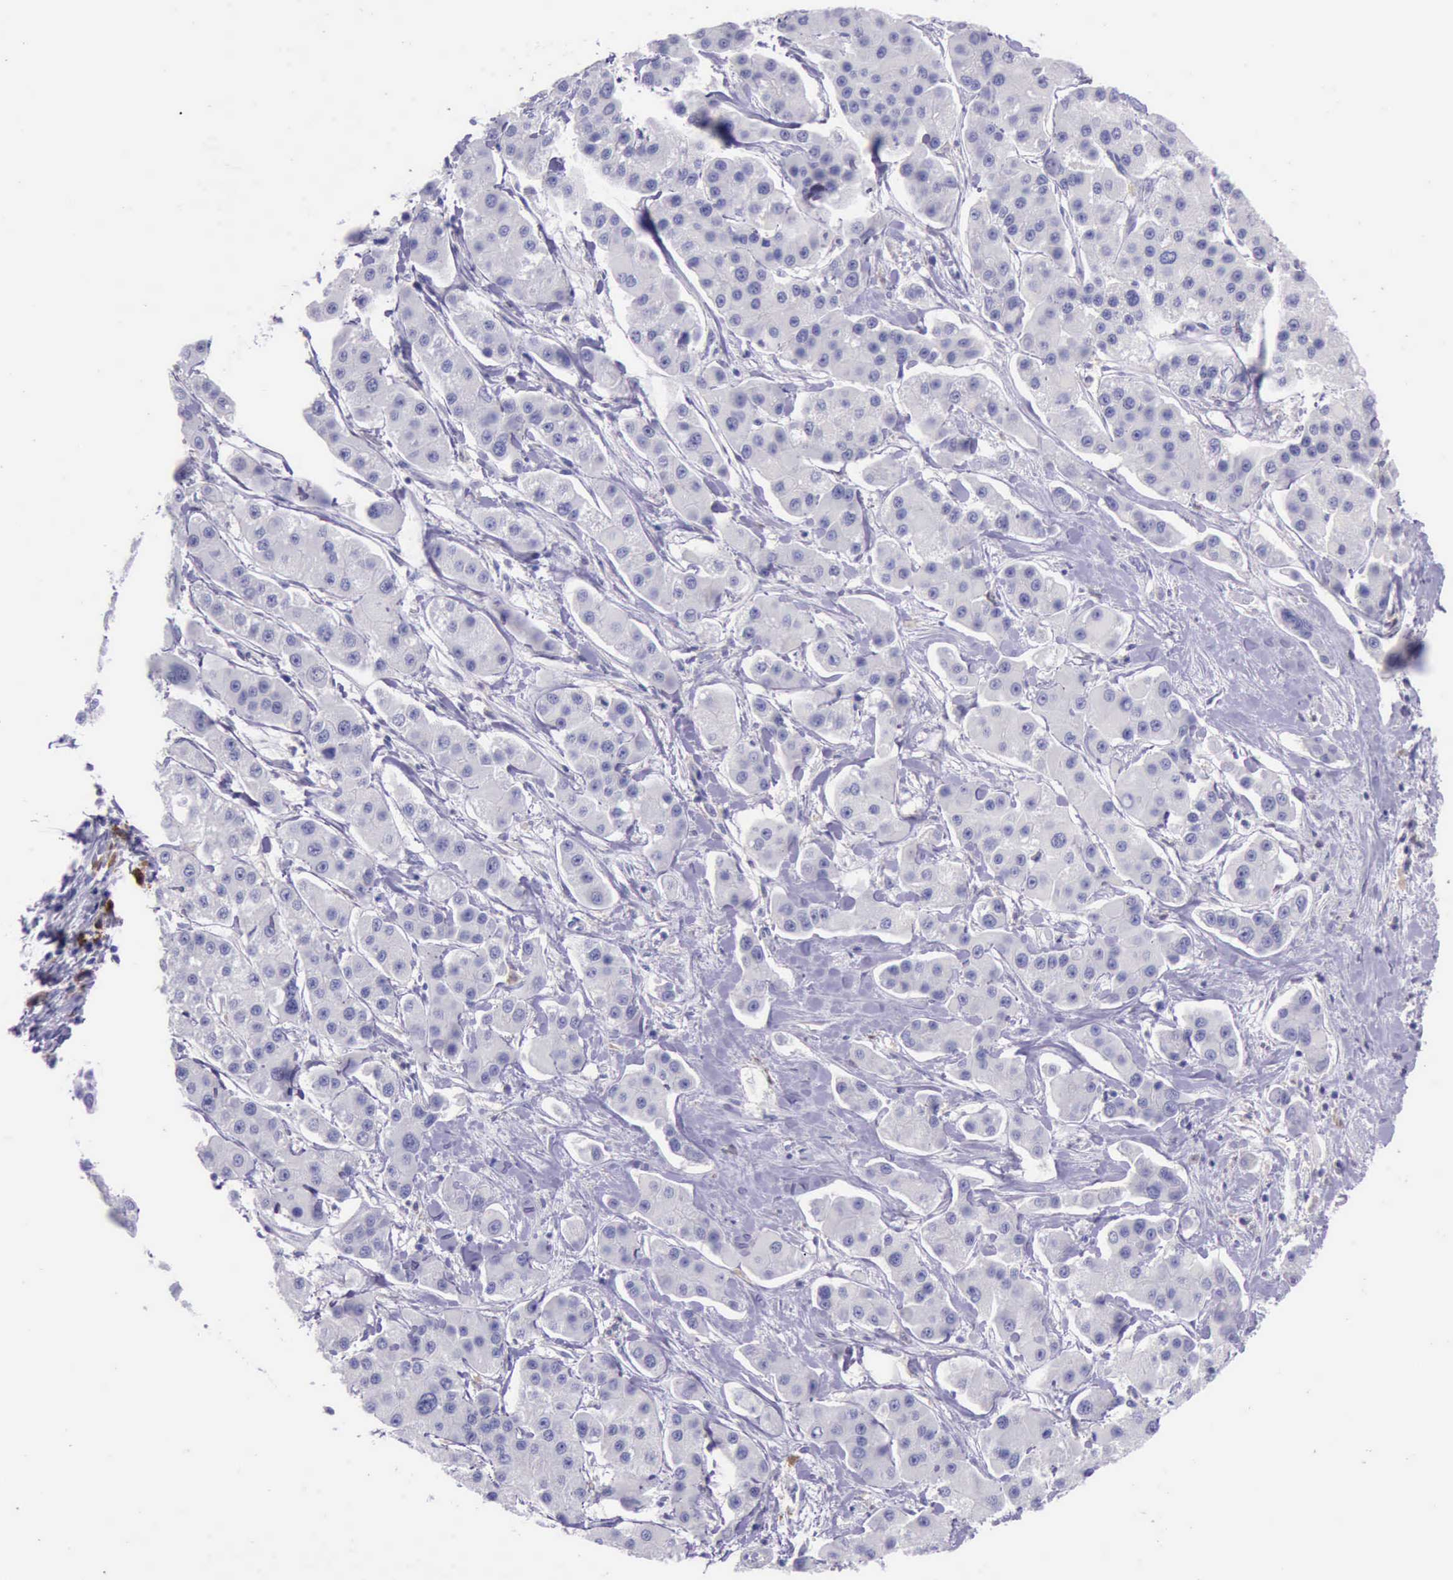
{"staining": {"intensity": "negative", "quantity": "none", "location": "none"}, "tissue": "liver cancer", "cell_type": "Tumor cells", "image_type": "cancer", "snomed": [{"axis": "morphology", "description": "Carcinoma, Hepatocellular, NOS"}, {"axis": "topography", "description": "Liver"}], "caption": "Histopathology image shows no protein staining in tumor cells of liver cancer (hepatocellular carcinoma) tissue.", "gene": "BTK", "patient": {"sex": "female", "age": 85}}